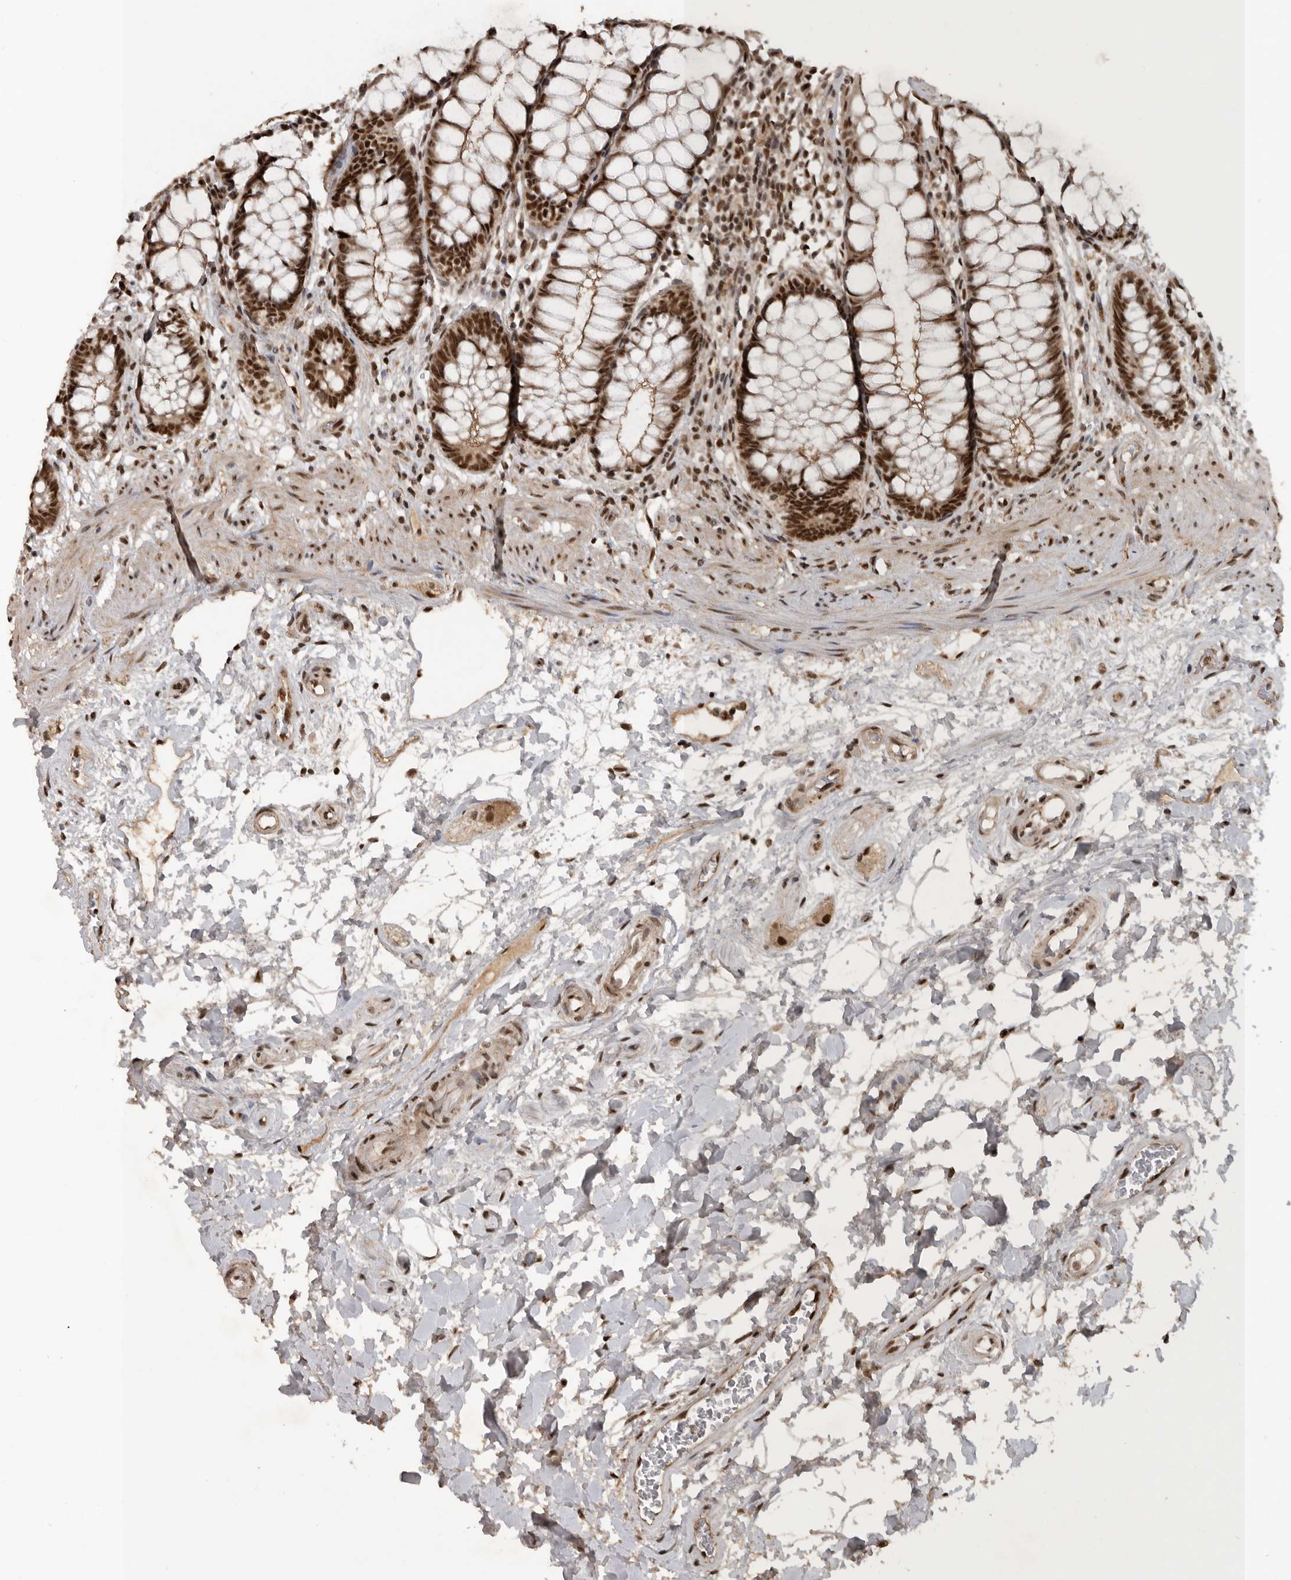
{"staining": {"intensity": "strong", "quantity": ">75%", "location": "cytoplasmic/membranous,nuclear"}, "tissue": "rectum", "cell_type": "Glandular cells", "image_type": "normal", "snomed": [{"axis": "morphology", "description": "Normal tissue, NOS"}, {"axis": "topography", "description": "Rectum"}], "caption": "Brown immunohistochemical staining in normal rectum reveals strong cytoplasmic/membranous,nuclear staining in about >75% of glandular cells.", "gene": "CBLL1", "patient": {"sex": "male", "age": 64}}